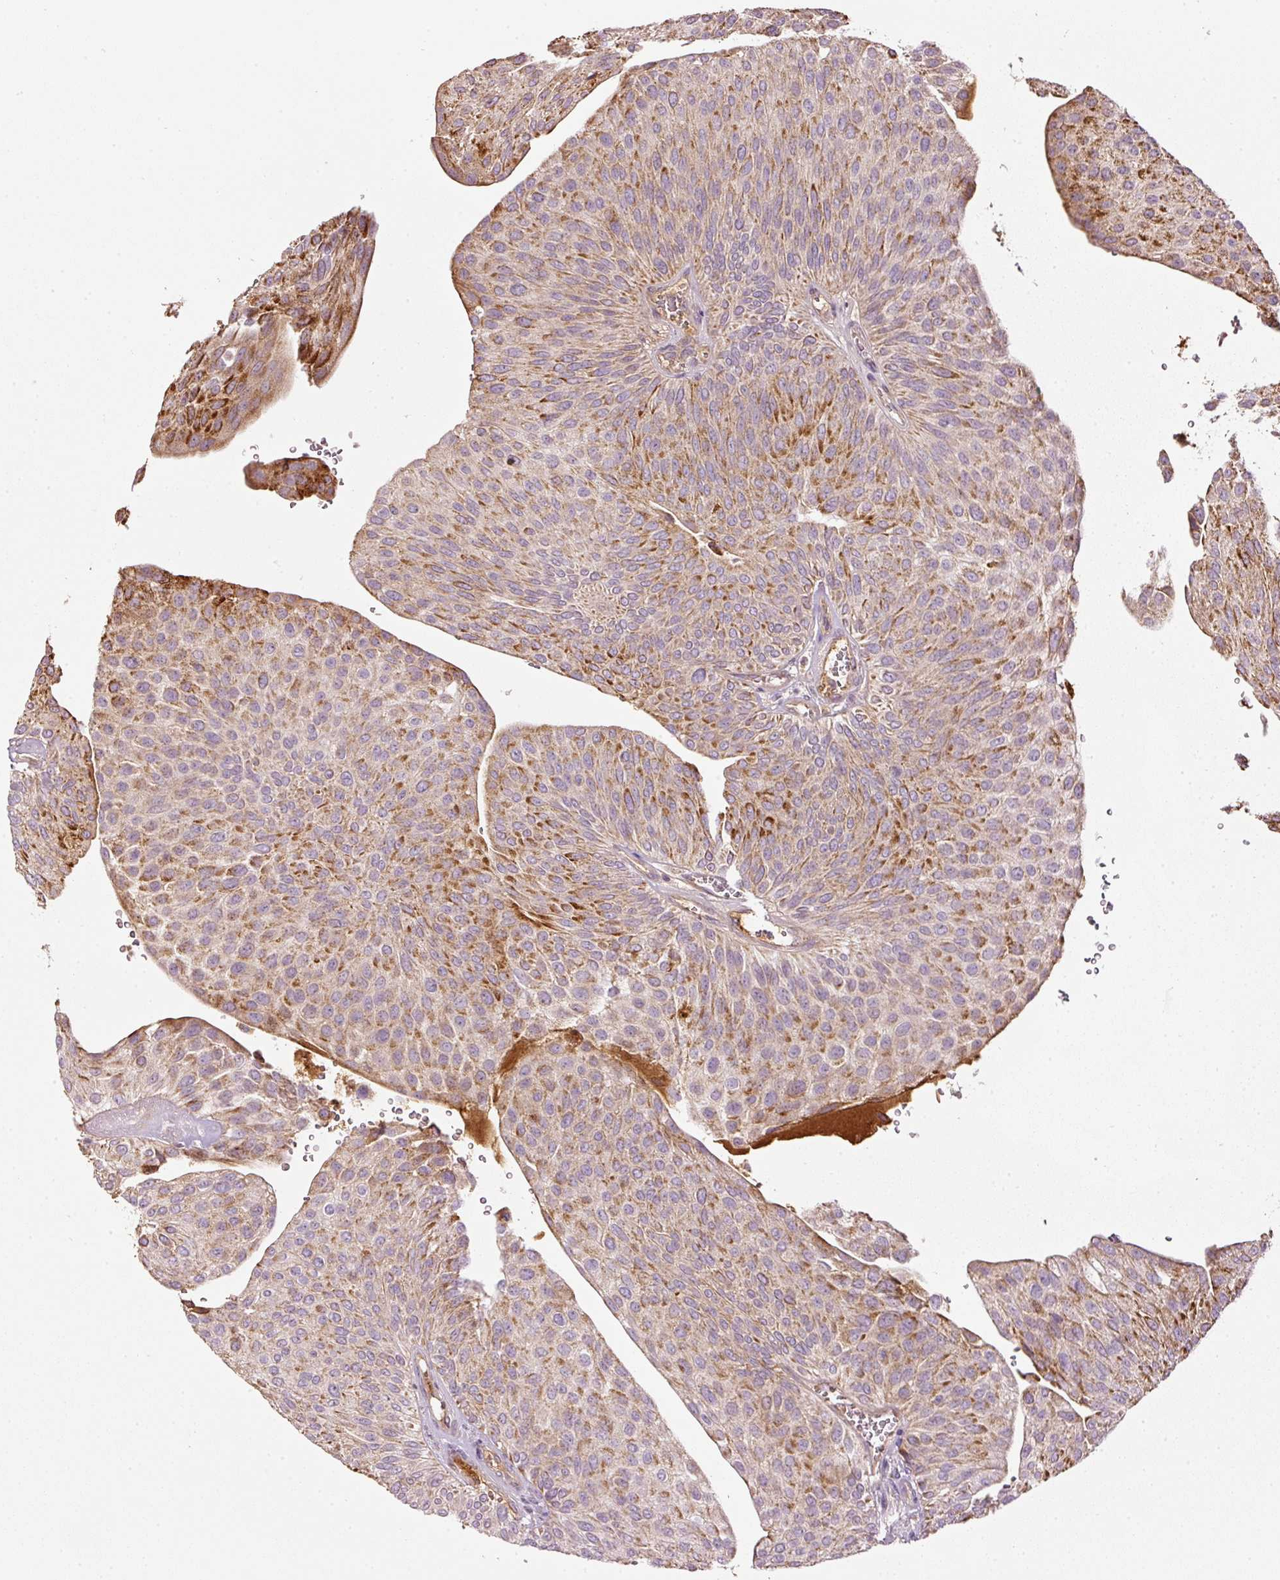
{"staining": {"intensity": "moderate", "quantity": ">75%", "location": "cytoplasmic/membranous"}, "tissue": "urothelial cancer", "cell_type": "Tumor cells", "image_type": "cancer", "snomed": [{"axis": "morphology", "description": "Urothelial carcinoma, NOS"}, {"axis": "topography", "description": "Urinary bladder"}], "caption": "A micrograph of human transitional cell carcinoma stained for a protein demonstrates moderate cytoplasmic/membranous brown staining in tumor cells.", "gene": "SERPING1", "patient": {"sex": "male", "age": 67}}